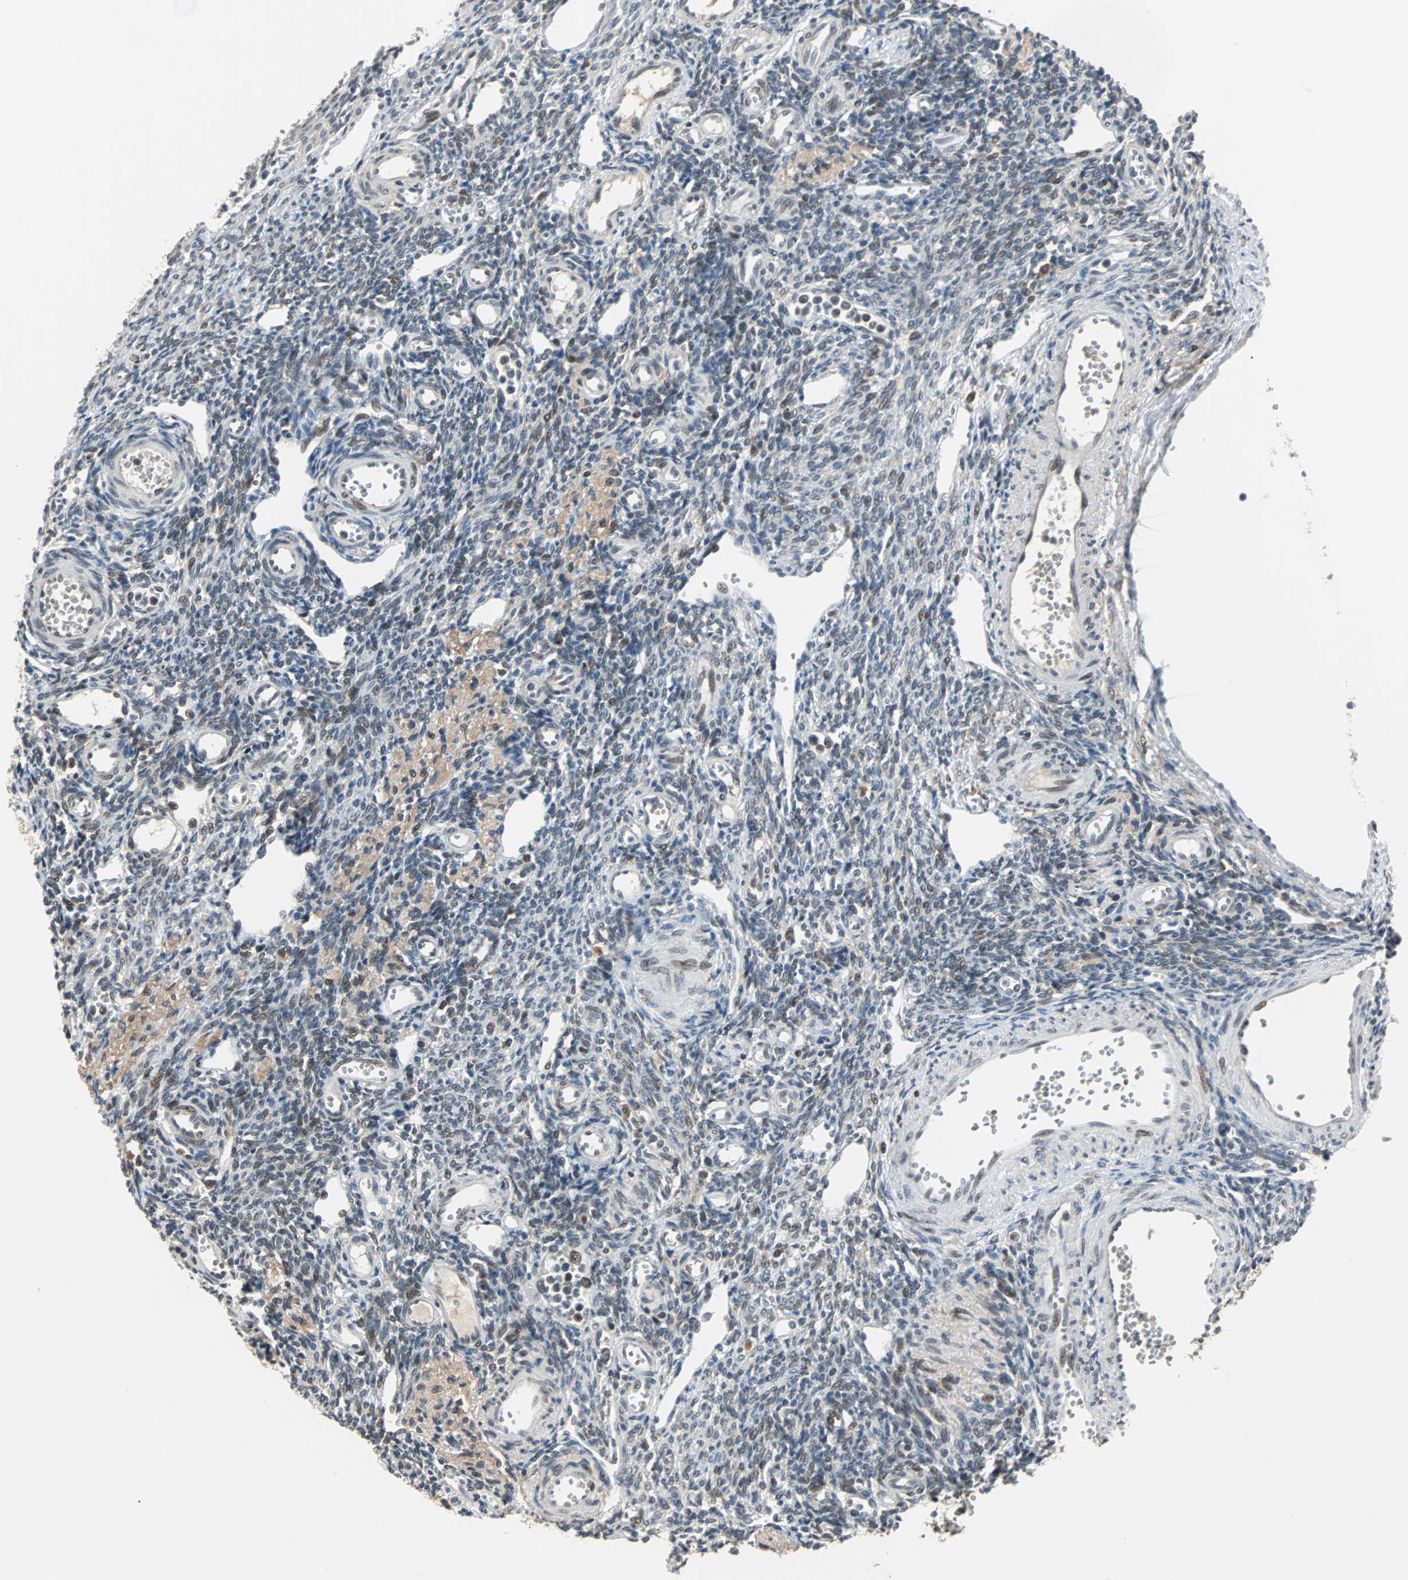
{"staining": {"intensity": "weak", "quantity": "25%-75%", "location": "cytoplasmic/membranous,nuclear"}, "tissue": "ovary", "cell_type": "Ovarian stroma cells", "image_type": "normal", "snomed": [{"axis": "morphology", "description": "Normal tissue, NOS"}, {"axis": "topography", "description": "Ovary"}], "caption": "Ovary stained for a protein (brown) exhibits weak cytoplasmic/membranous,nuclear positive positivity in approximately 25%-75% of ovarian stroma cells.", "gene": "HLX", "patient": {"sex": "female", "age": 33}}